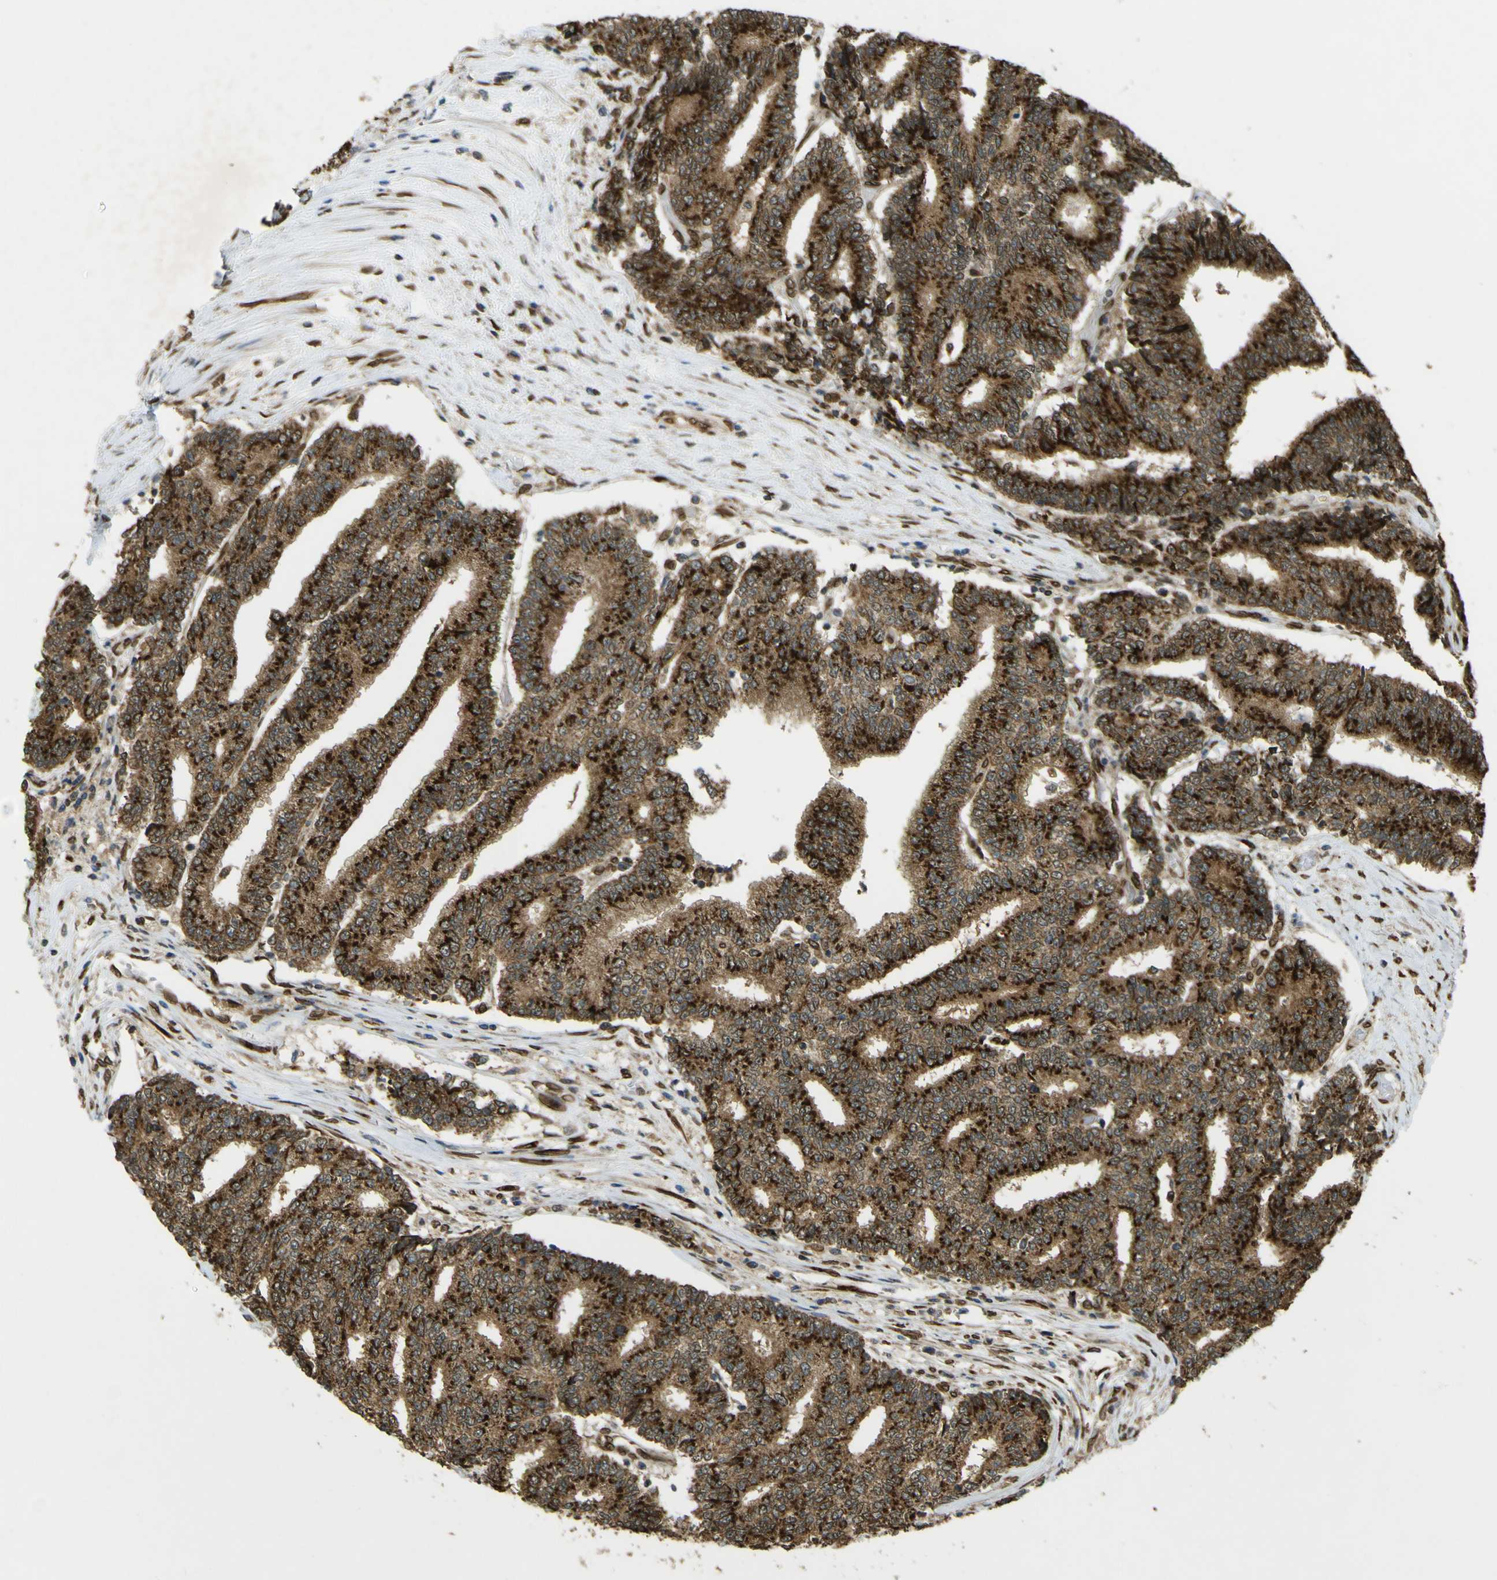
{"staining": {"intensity": "strong", "quantity": ">75%", "location": "cytoplasmic/membranous"}, "tissue": "prostate cancer", "cell_type": "Tumor cells", "image_type": "cancer", "snomed": [{"axis": "morphology", "description": "Normal tissue, NOS"}, {"axis": "morphology", "description": "Adenocarcinoma, High grade"}, {"axis": "topography", "description": "Prostate"}, {"axis": "topography", "description": "Seminal veicle"}], "caption": "High-power microscopy captured an immunohistochemistry micrograph of prostate cancer, revealing strong cytoplasmic/membranous staining in approximately >75% of tumor cells.", "gene": "GALNT1", "patient": {"sex": "male", "age": 55}}